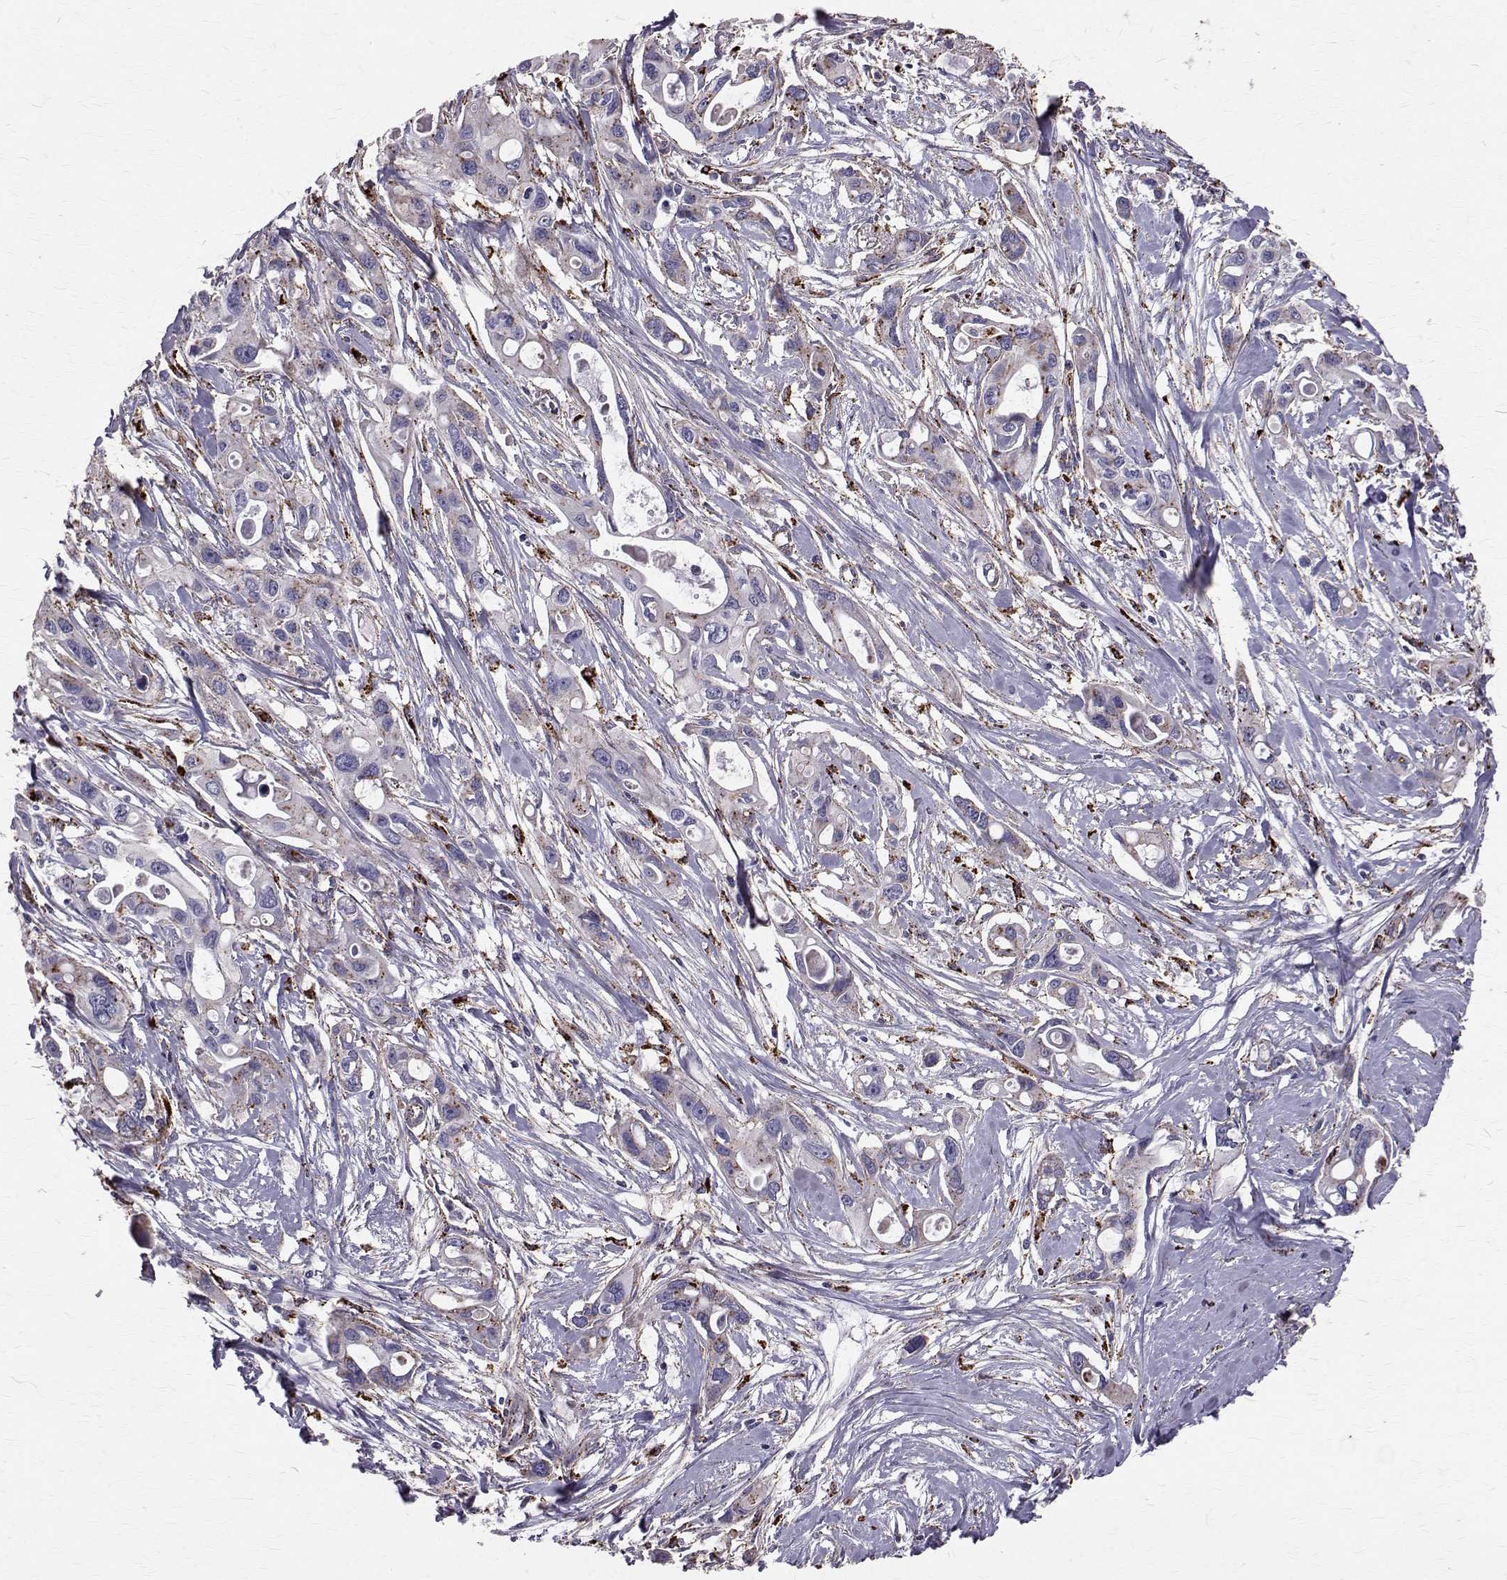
{"staining": {"intensity": "moderate", "quantity": "<25%", "location": "cytoplasmic/membranous"}, "tissue": "pancreatic cancer", "cell_type": "Tumor cells", "image_type": "cancer", "snomed": [{"axis": "morphology", "description": "Adenocarcinoma, NOS"}, {"axis": "topography", "description": "Pancreas"}], "caption": "Immunohistochemistry of pancreatic adenocarcinoma demonstrates low levels of moderate cytoplasmic/membranous expression in about <25% of tumor cells.", "gene": "TPP1", "patient": {"sex": "male", "age": 60}}